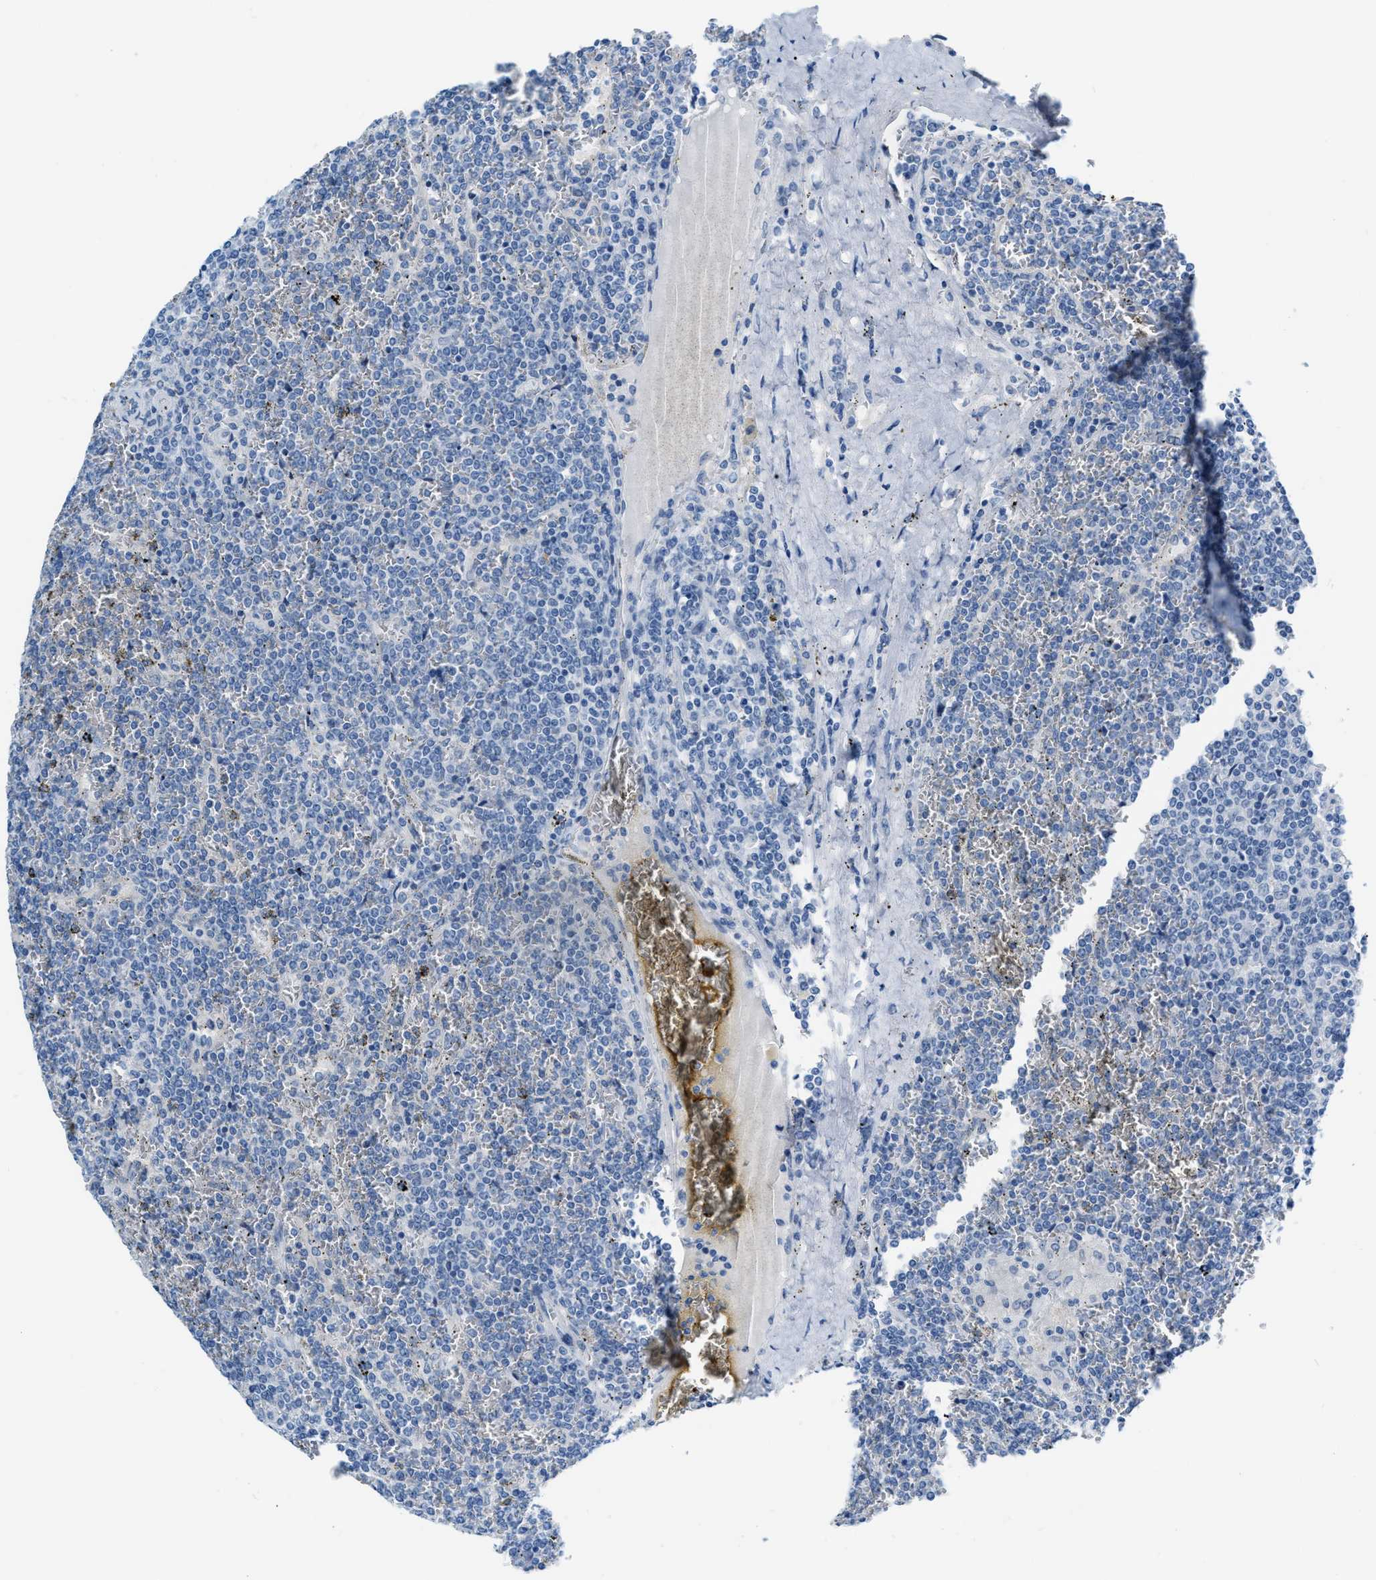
{"staining": {"intensity": "negative", "quantity": "none", "location": "none"}, "tissue": "lymphoma", "cell_type": "Tumor cells", "image_type": "cancer", "snomed": [{"axis": "morphology", "description": "Malignant lymphoma, non-Hodgkin's type, Low grade"}, {"axis": "topography", "description": "Spleen"}], "caption": "Malignant lymphoma, non-Hodgkin's type (low-grade) was stained to show a protein in brown. There is no significant expression in tumor cells.", "gene": "PHRF1", "patient": {"sex": "female", "age": 19}}